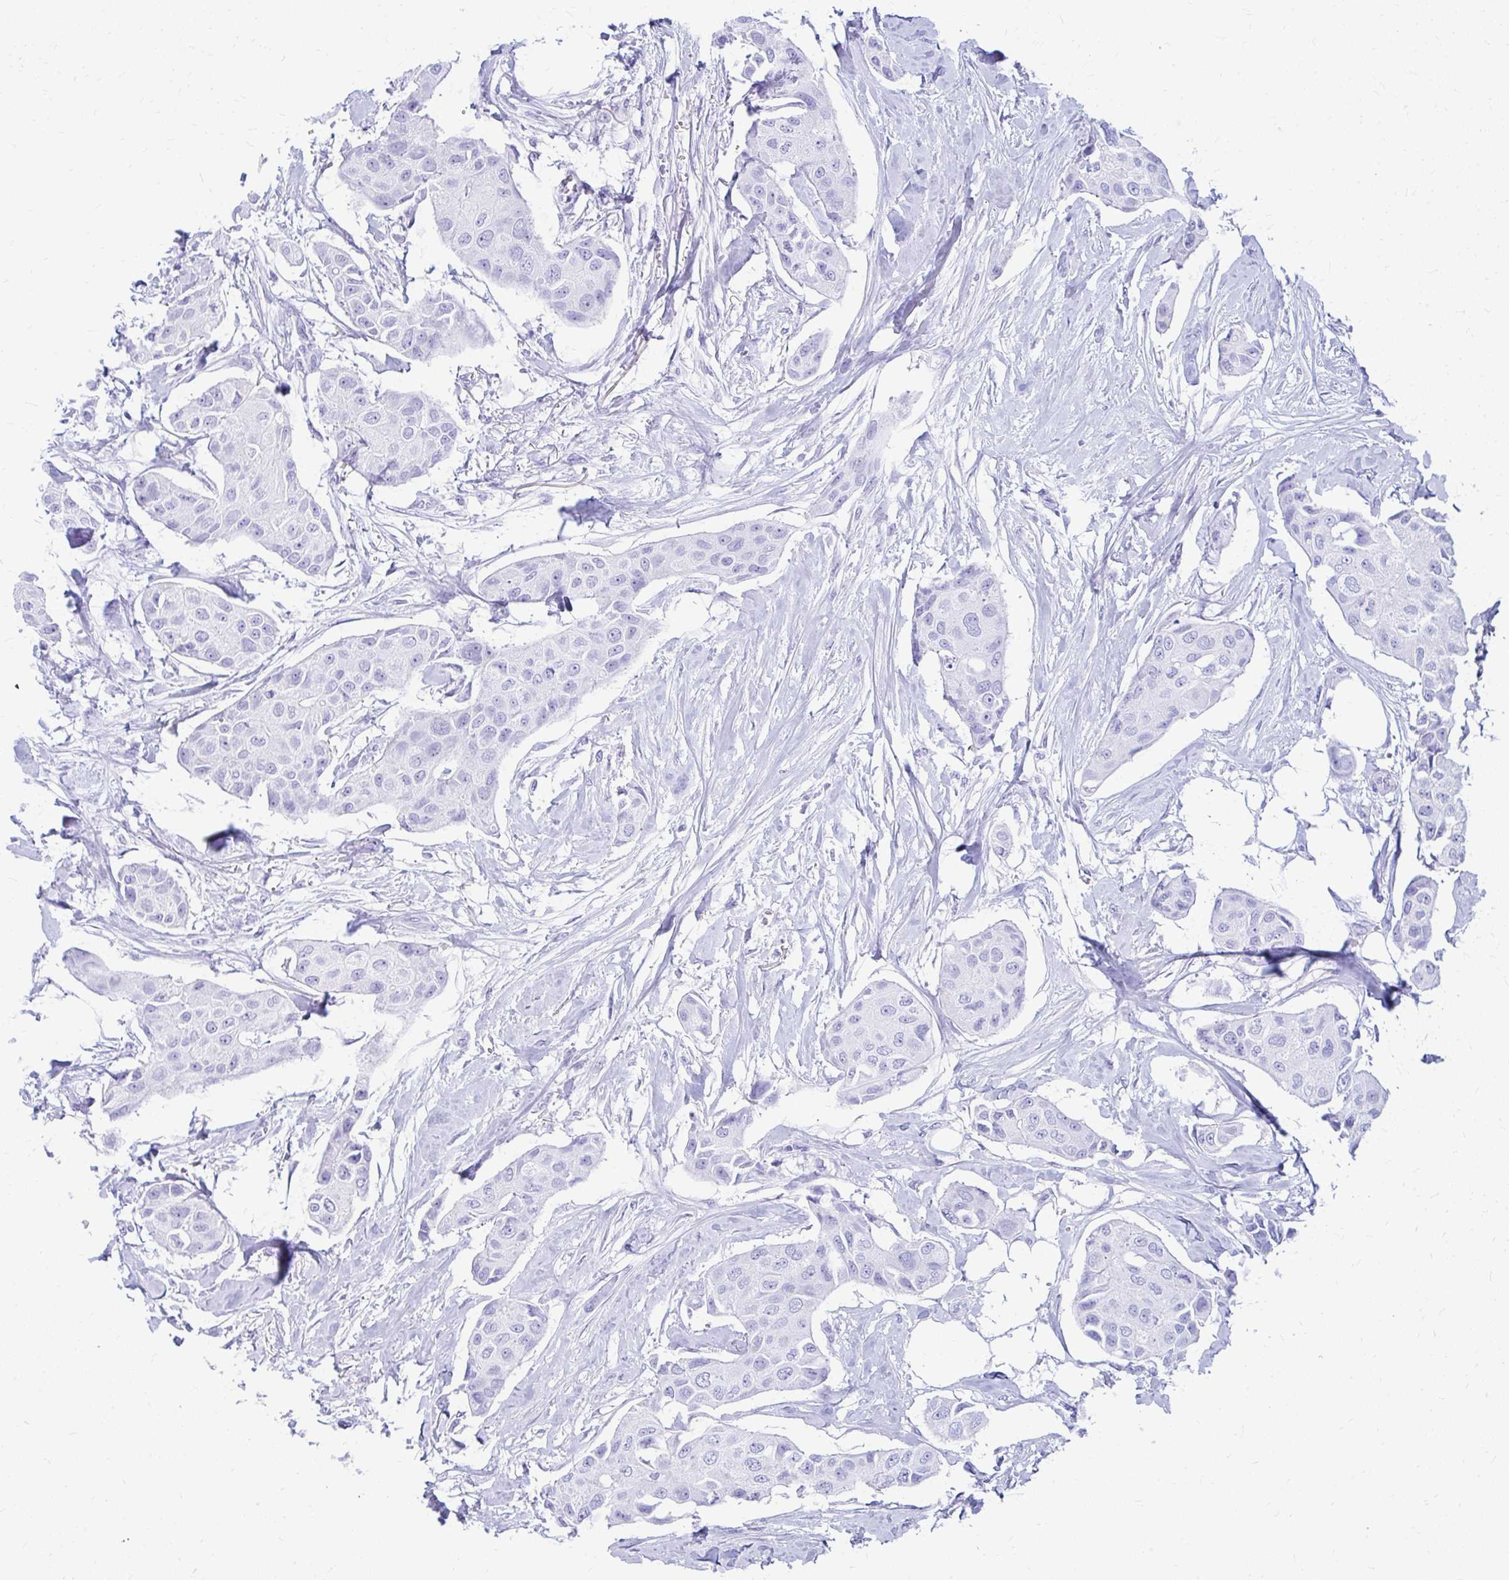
{"staining": {"intensity": "negative", "quantity": "none", "location": "none"}, "tissue": "breast cancer", "cell_type": "Tumor cells", "image_type": "cancer", "snomed": [{"axis": "morphology", "description": "Duct carcinoma"}, {"axis": "topography", "description": "Breast"}, {"axis": "topography", "description": "Lymph node"}], "caption": "Immunohistochemistry micrograph of breast cancer (invasive ductal carcinoma) stained for a protein (brown), which displays no positivity in tumor cells. Nuclei are stained in blue.", "gene": "NSG2", "patient": {"sex": "female", "age": 80}}